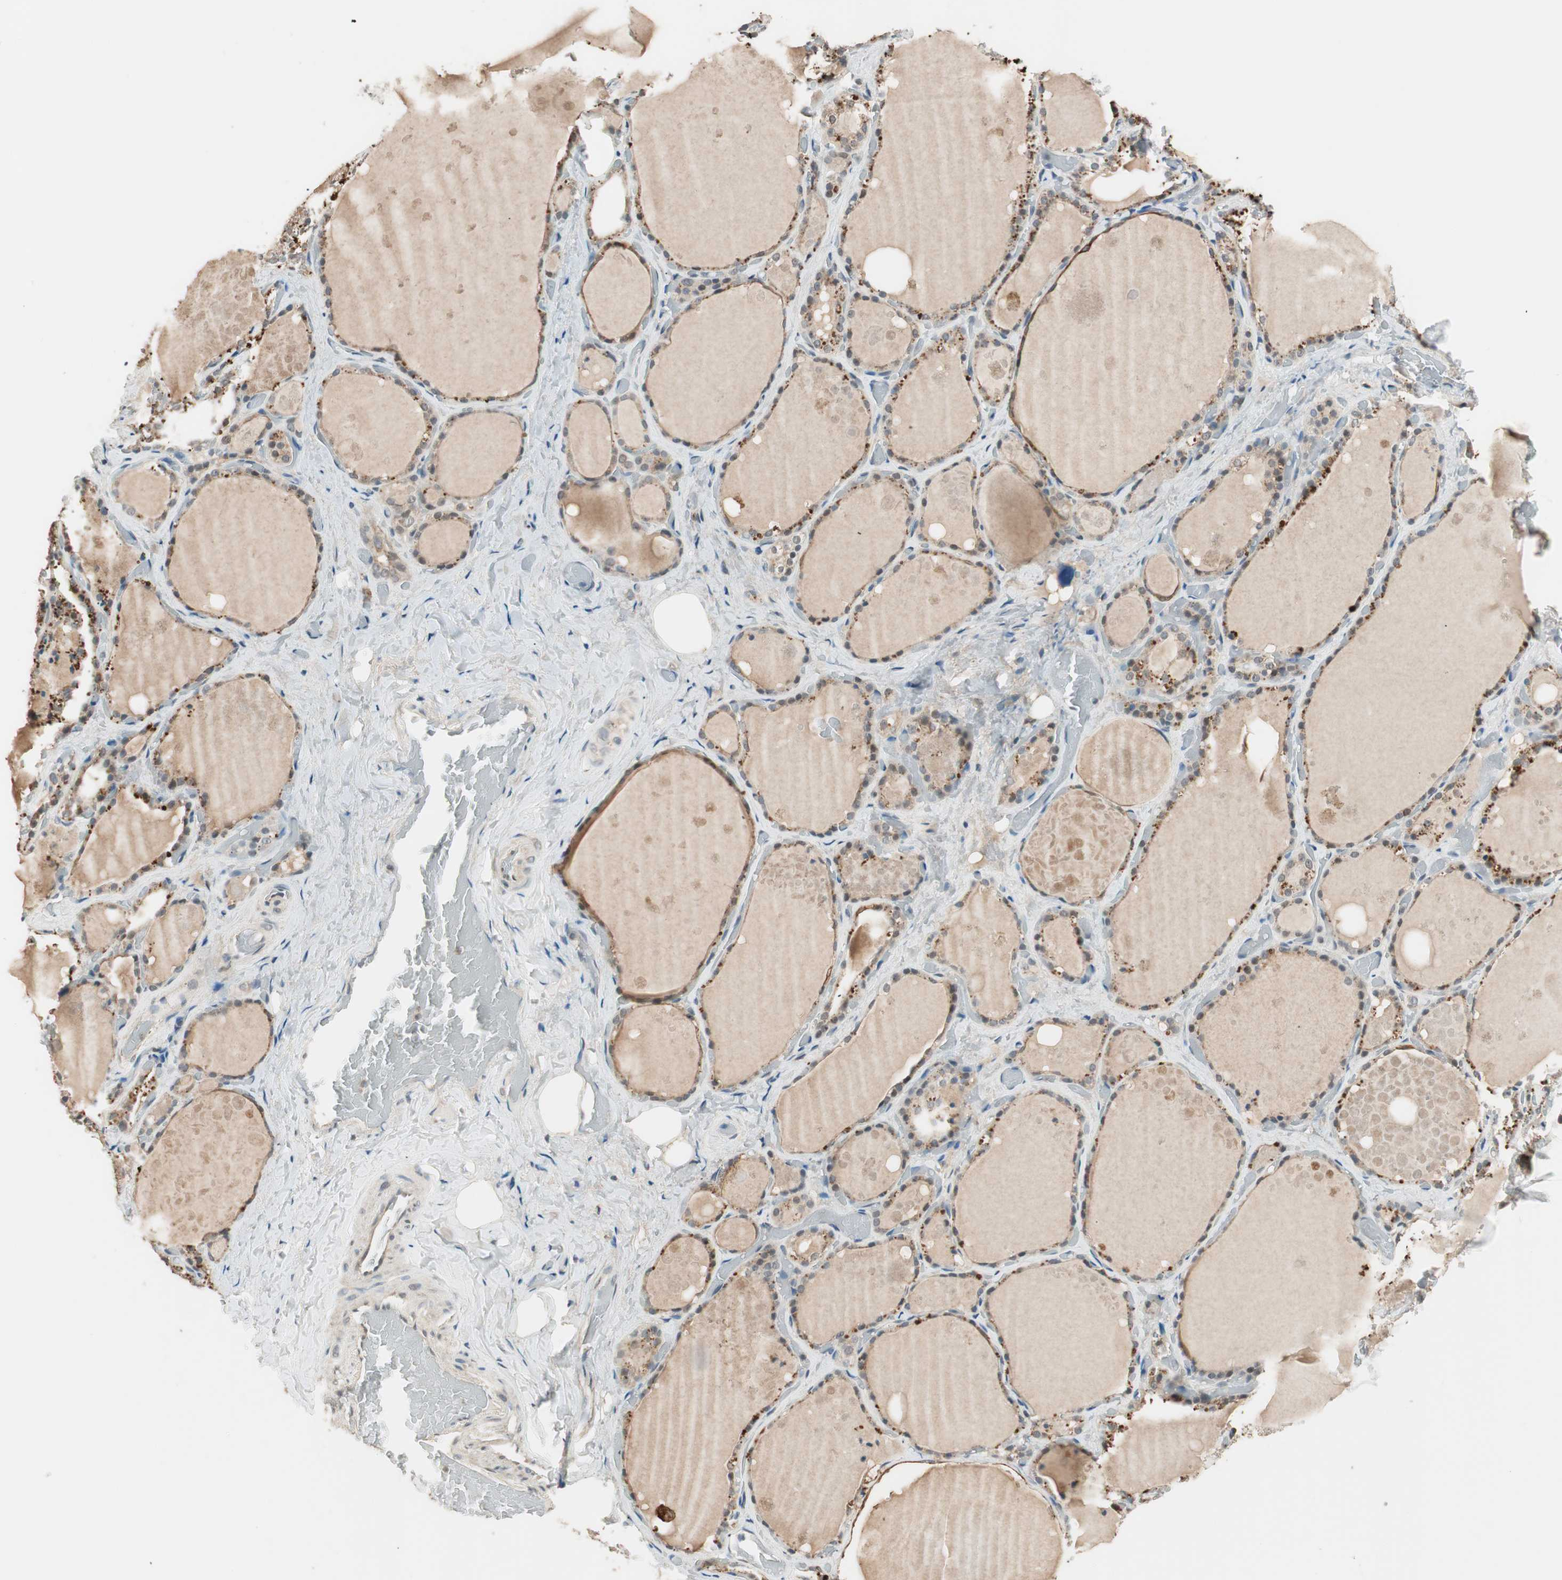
{"staining": {"intensity": "weak", "quantity": "25%-75%", "location": "cytoplasmic/membranous"}, "tissue": "thyroid gland", "cell_type": "Glandular cells", "image_type": "normal", "snomed": [{"axis": "morphology", "description": "Normal tissue, NOS"}, {"axis": "topography", "description": "Thyroid gland"}], "caption": "Thyroid gland stained with immunohistochemistry shows weak cytoplasmic/membranous staining in about 25%-75% of glandular cells.", "gene": "TRIM21", "patient": {"sex": "male", "age": 61}}